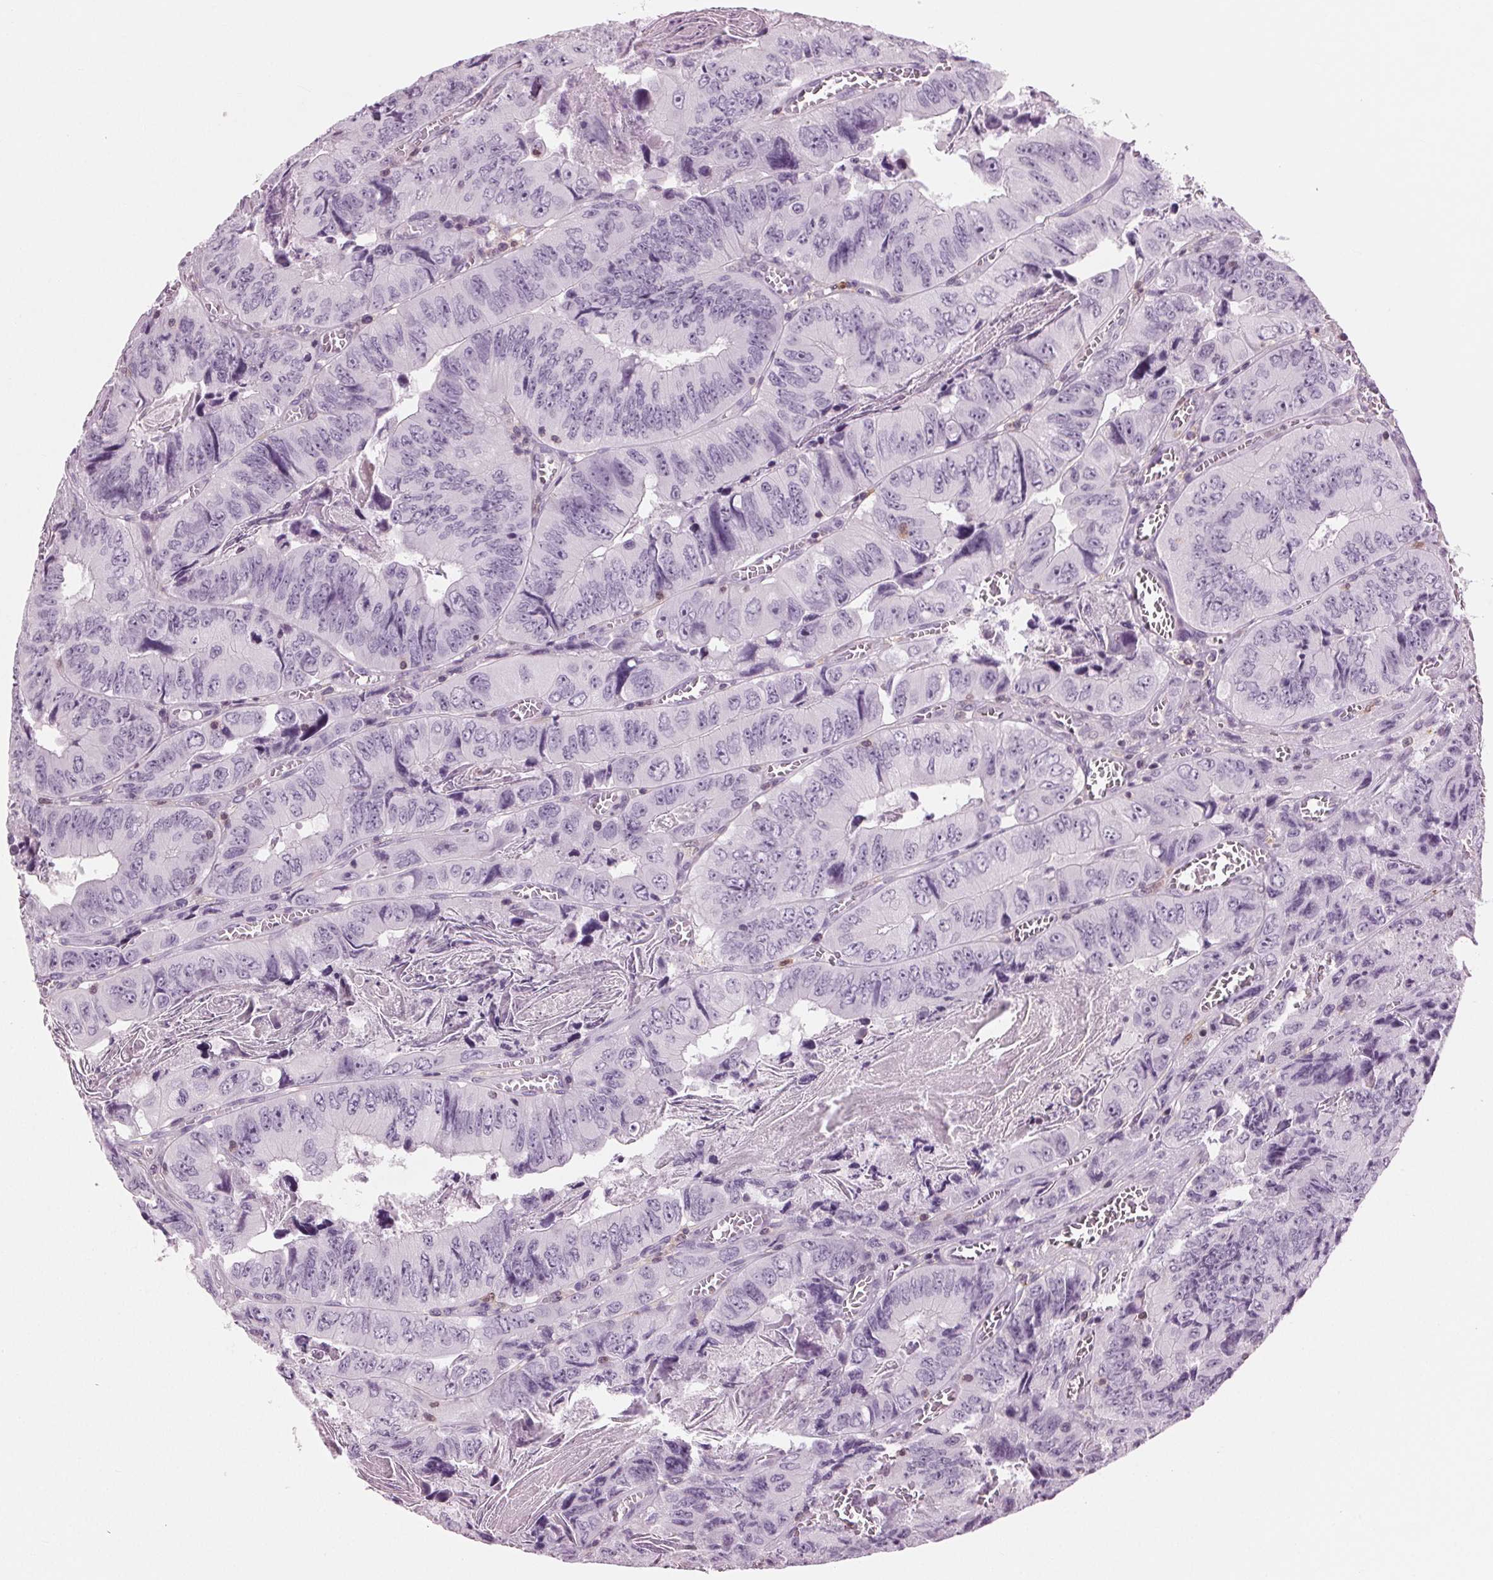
{"staining": {"intensity": "negative", "quantity": "none", "location": "none"}, "tissue": "colorectal cancer", "cell_type": "Tumor cells", "image_type": "cancer", "snomed": [{"axis": "morphology", "description": "Adenocarcinoma, NOS"}, {"axis": "topography", "description": "Colon"}], "caption": "This histopathology image is of colorectal cancer (adenocarcinoma) stained with immunohistochemistry to label a protein in brown with the nuclei are counter-stained blue. There is no expression in tumor cells. (DAB immunohistochemistry, high magnification).", "gene": "BTLA", "patient": {"sex": "female", "age": 84}}